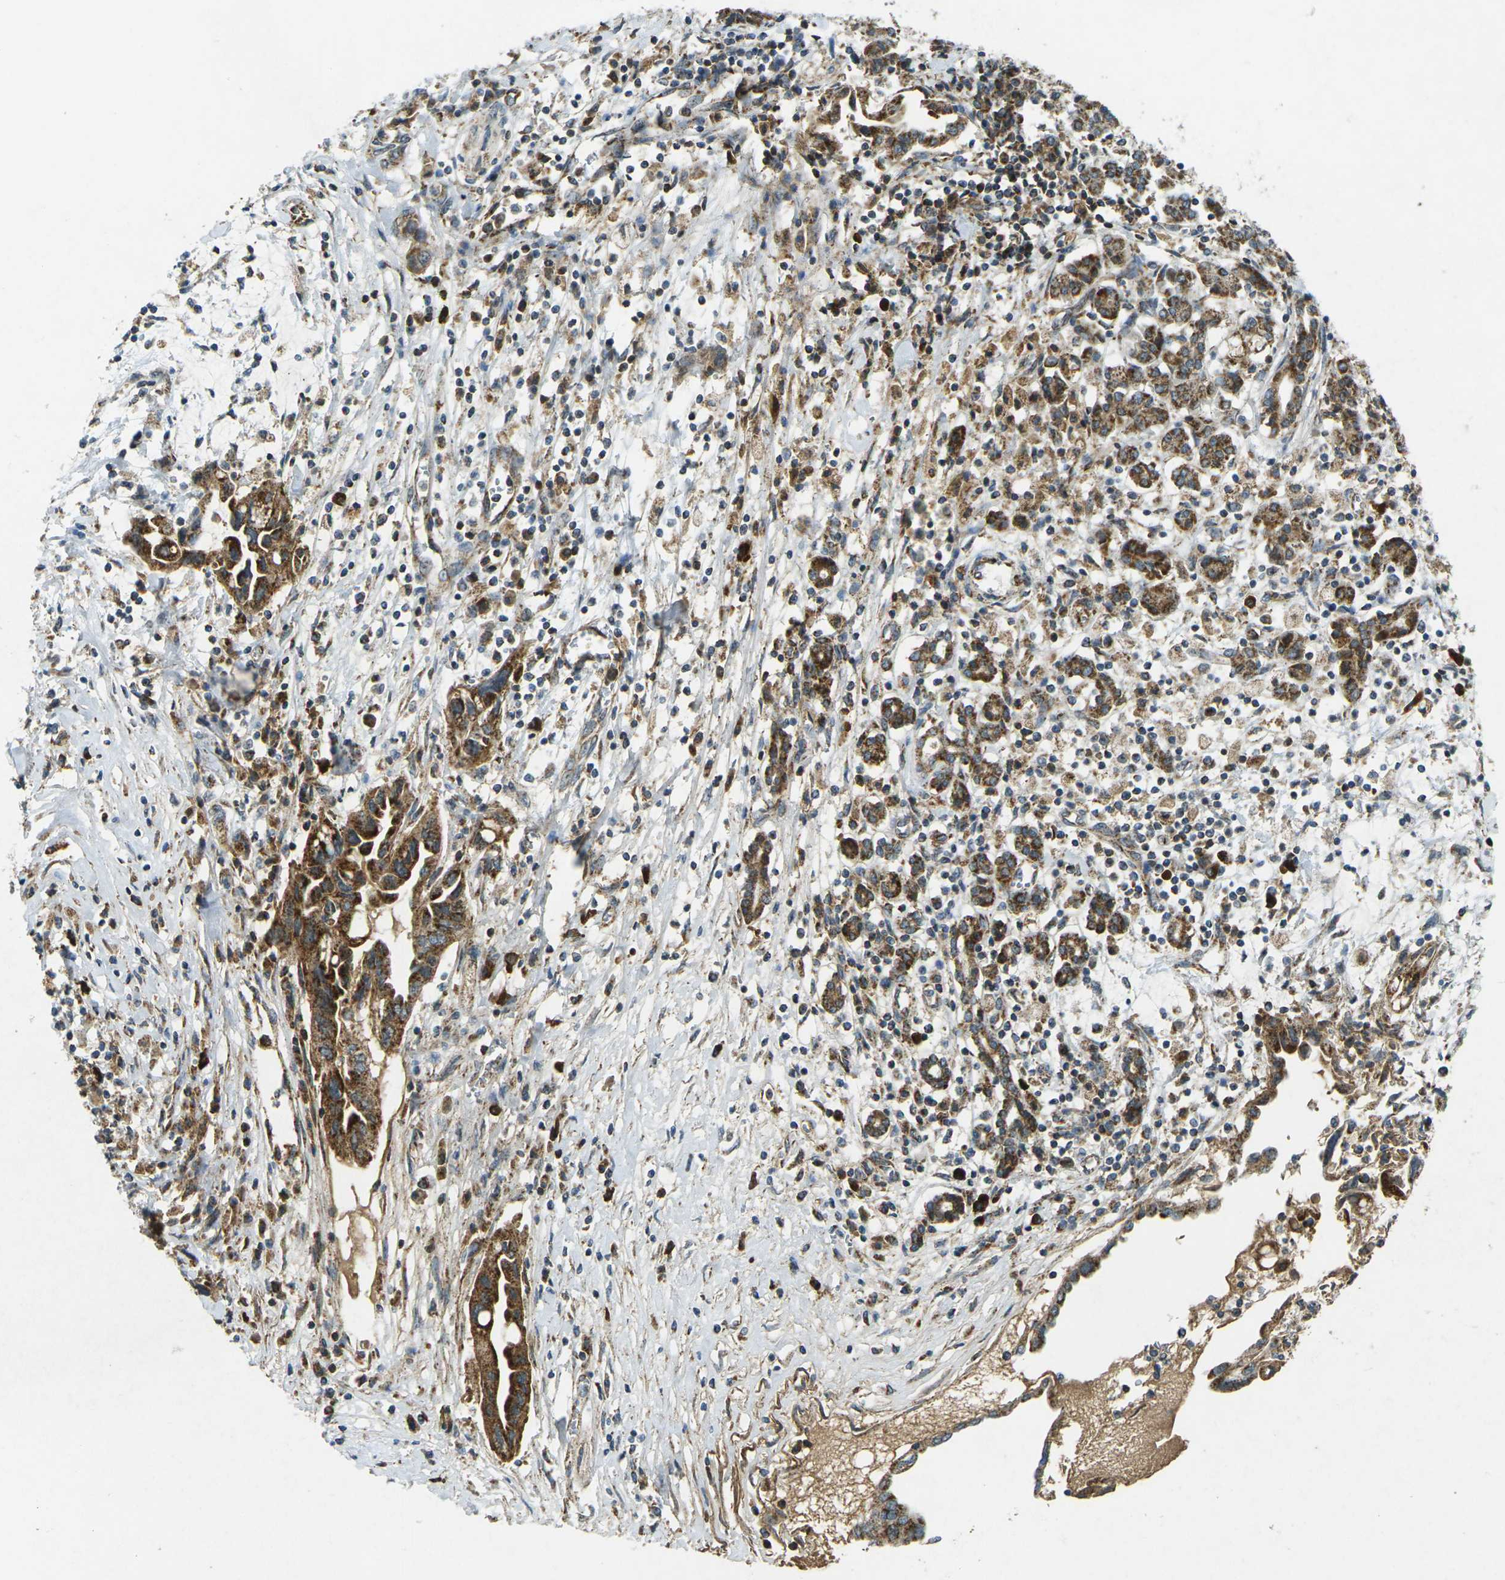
{"staining": {"intensity": "strong", "quantity": ">75%", "location": "cytoplasmic/membranous"}, "tissue": "pancreatic cancer", "cell_type": "Tumor cells", "image_type": "cancer", "snomed": [{"axis": "morphology", "description": "Adenocarcinoma, NOS"}, {"axis": "topography", "description": "Pancreas"}], "caption": "Pancreatic cancer (adenocarcinoma) stained with DAB immunohistochemistry (IHC) displays high levels of strong cytoplasmic/membranous staining in about >75% of tumor cells. (Brightfield microscopy of DAB IHC at high magnification).", "gene": "IGF1R", "patient": {"sex": "female", "age": 57}}